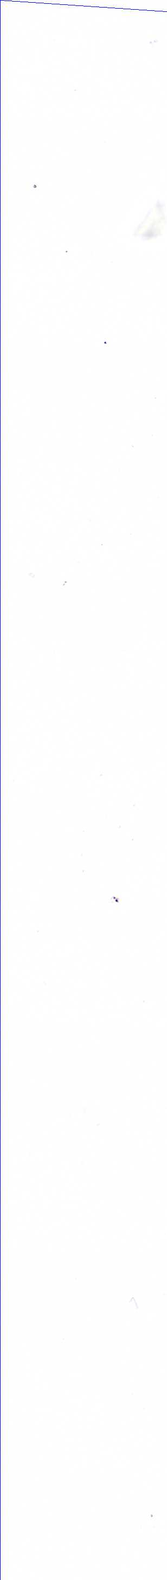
{"staining": {"intensity": "negative", "quantity": "none", "location": "none"}, "tissue": "adipose tissue", "cell_type": "Adipocytes", "image_type": "normal", "snomed": [{"axis": "morphology", "description": "Normal tissue, NOS"}, {"axis": "topography", "description": "Breast"}], "caption": "The image displays no significant positivity in adipocytes of adipose tissue.", "gene": "GCG", "patient": {"sex": "female", "age": 44}}